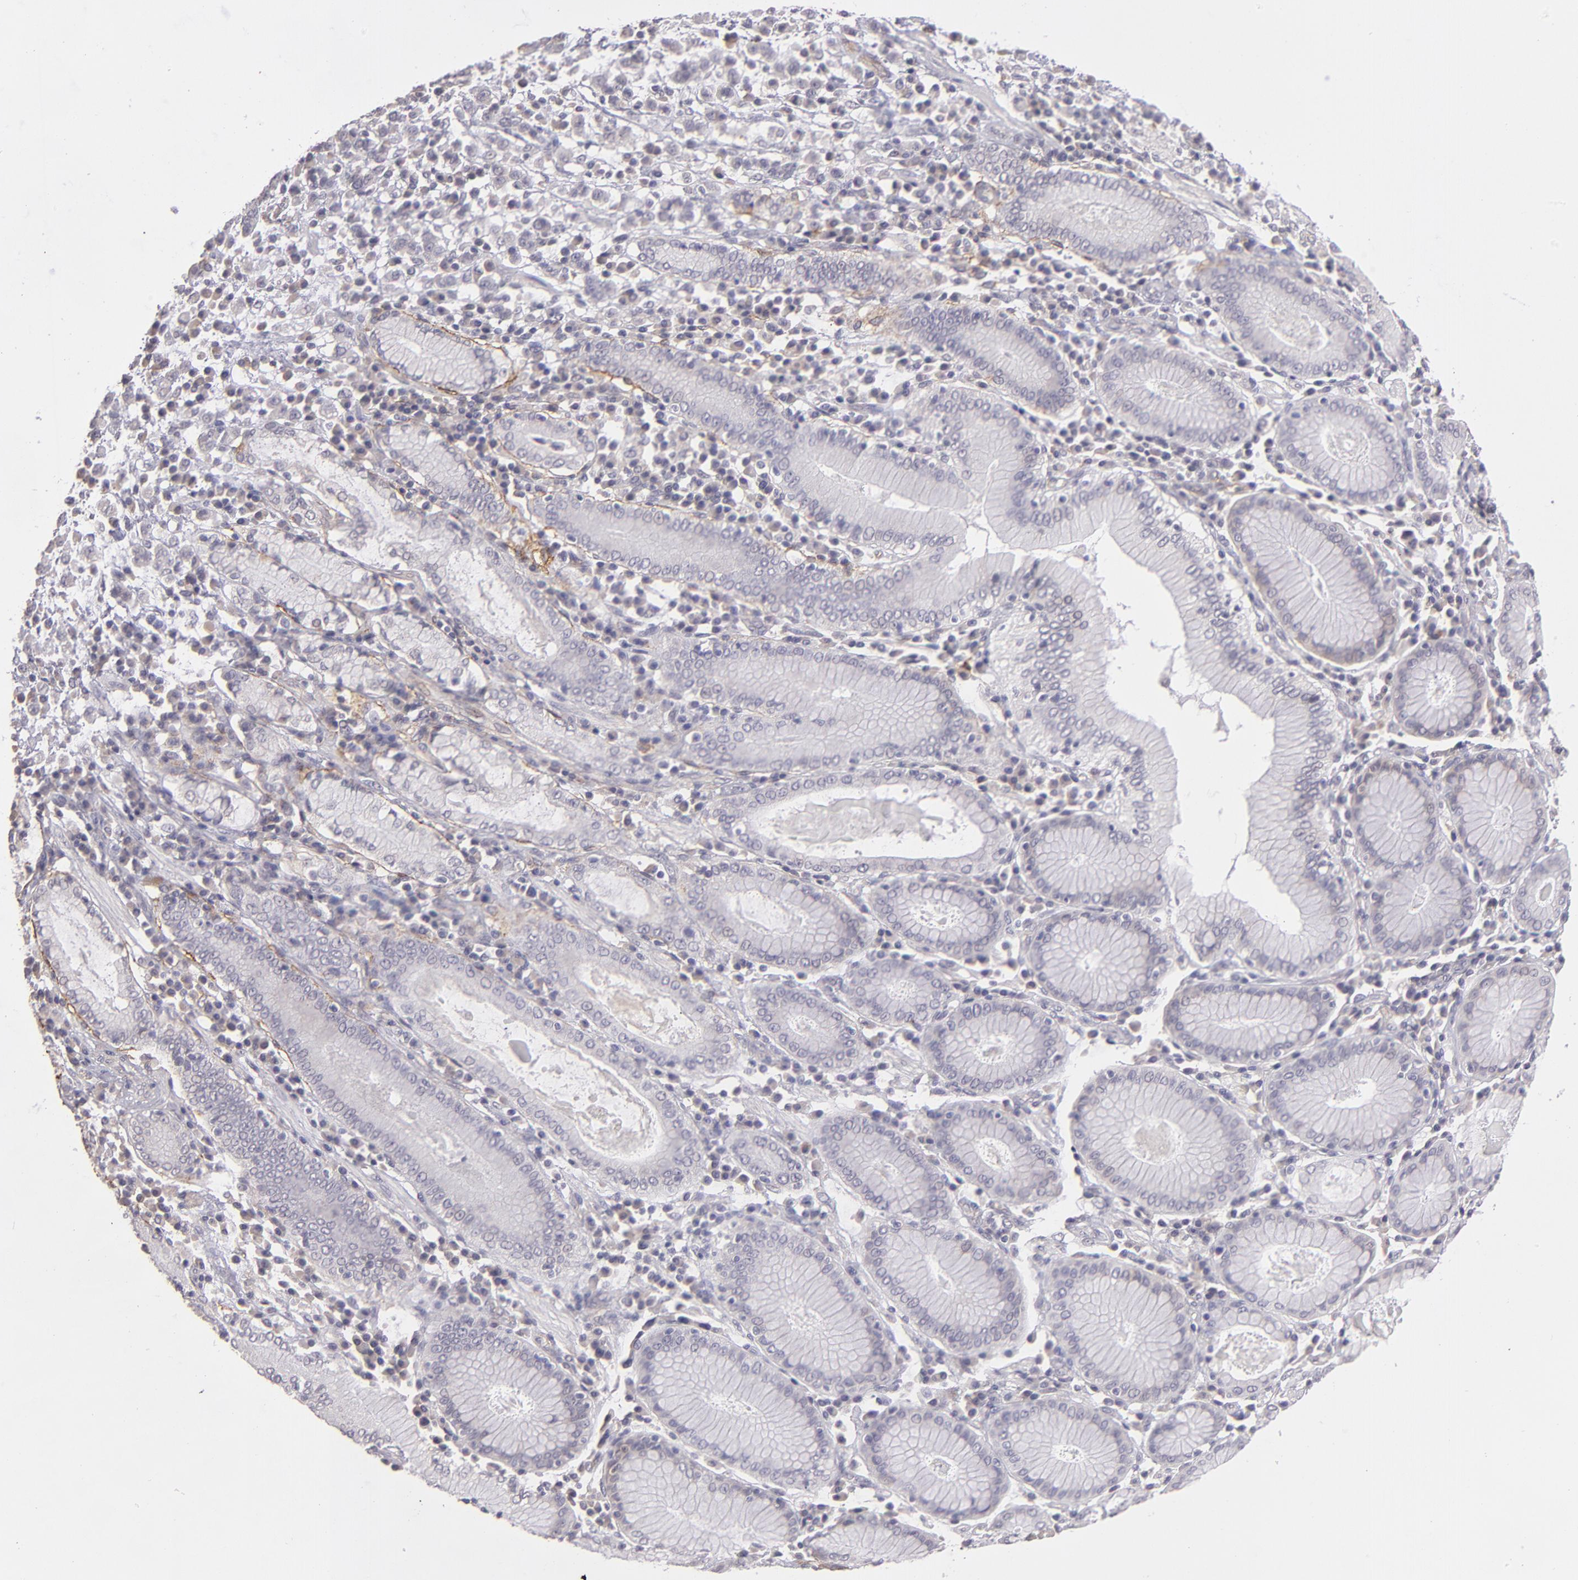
{"staining": {"intensity": "negative", "quantity": "none", "location": "none"}, "tissue": "stomach cancer", "cell_type": "Tumor cells", "image_type": "cancer", "snomed": [{"axis": "morphology", "description": "Adenocarcinoma, NOS"}, {"axis": "topography", "description": "Stomach, lower"}], "caption": "This is an immunohistochemistry micrograph of stomach adenocarcinoma. There is no positivity in tumor cells.", "gene": "THBD", "patient": {"sex": "male", "age": 88}}